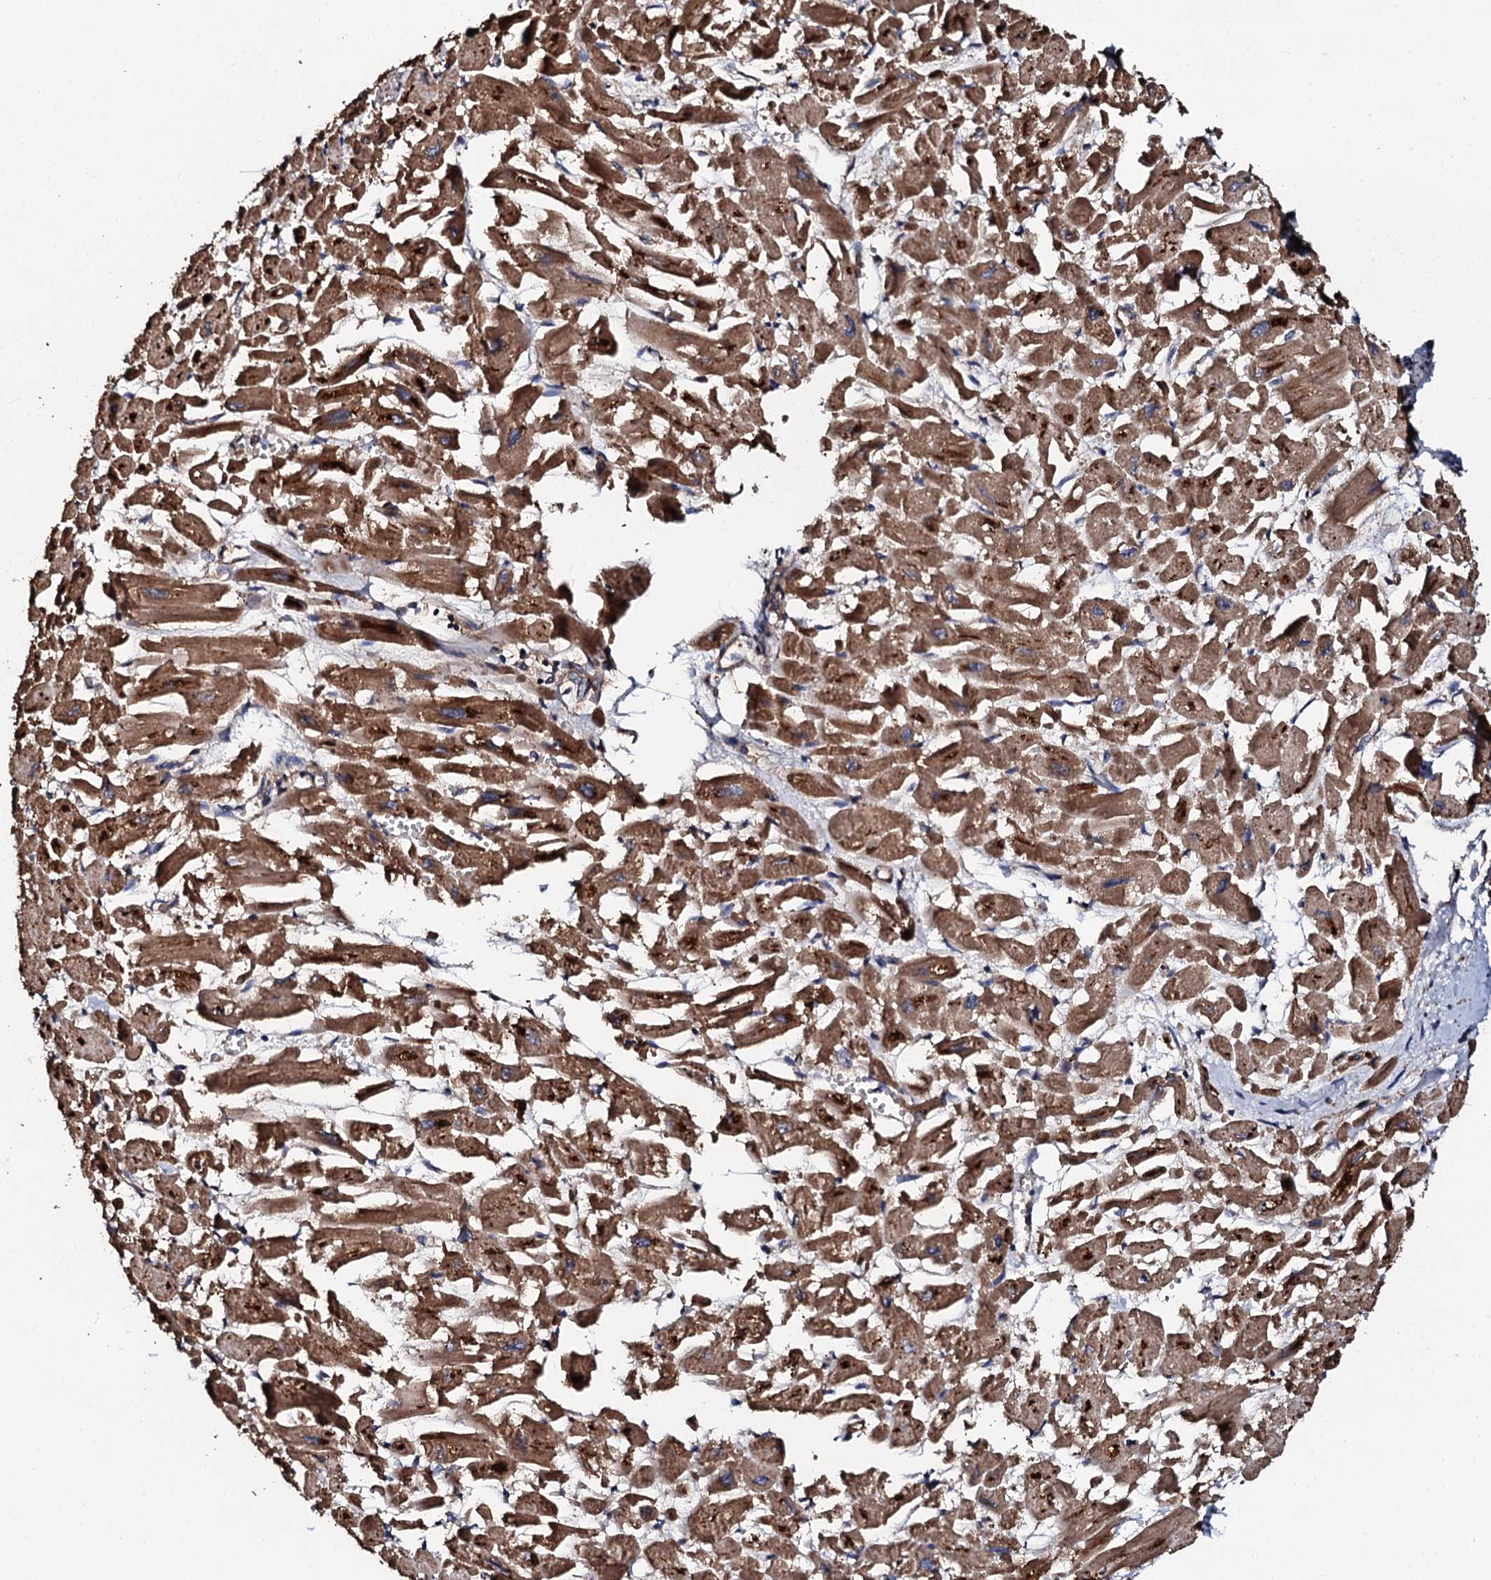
{"staining": {"intensity": "moderate", "quantity": ">75%", "location": "cytoplasmic/membranous"}, "tissue": "heart muscle", "cell_type": "Cardiomyocytes", "image_type": "normal", "snomed": [{"axis": "morphology", "description": "Normal tissue, NOS"}, {"axis": "topography", "description": "Heart"}], "caption": "IHC (DAB) staining of benign human heart muscle demonstrates moderate cytoplasmic/membranous protein positivity in approximately >75% of cardiomyocytes.", "gene": "CKAP5", "patient": {"sex": "male", "age": 54}}